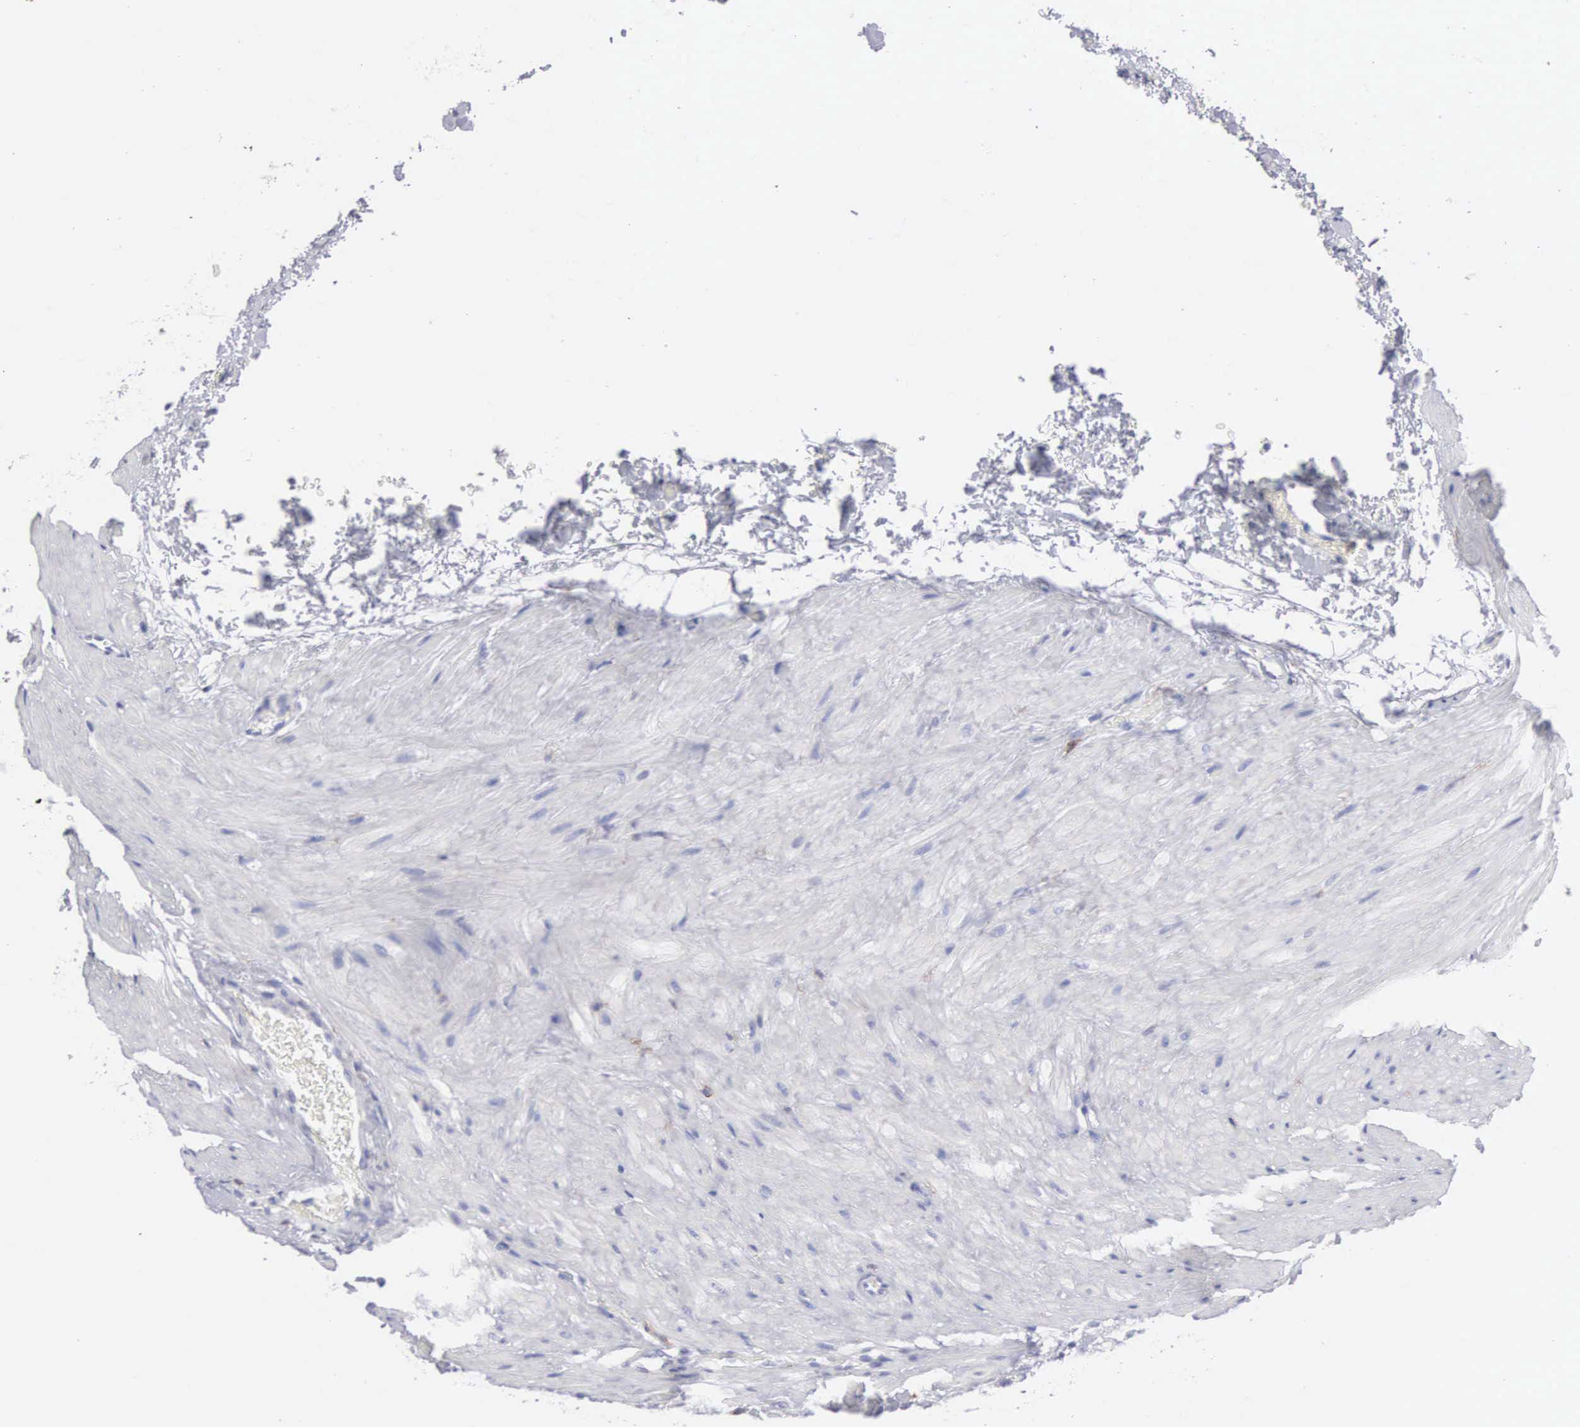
{"staining": {"intensity": "strong", "quantity": "<25%", "location": "nuclear"}, "tissue": "seminal vesicle", "cell_type": "Glandular cells", "image_type": "normal", "snomed": [{"axis": "morphology", "description": "Normal tissue, NOS"}, {"axis": "topography", "description": "Seminal veicle"}], "caption": "DAB (3,3'-diaminobenzidine) immunohistochemical staining of unremarkable human seminal vesicle displays strong nuclear protein staining in approximately <25% of glandular cells. The protein of interest is stained brown, and the nuclei are stained in blue (DAB (3,3'-diaminobenzidine) IHC with brightfield microscopy, high magnification).", "gene": "ENSG00000285304", "patient": {"sex": "male", "age": 69}}